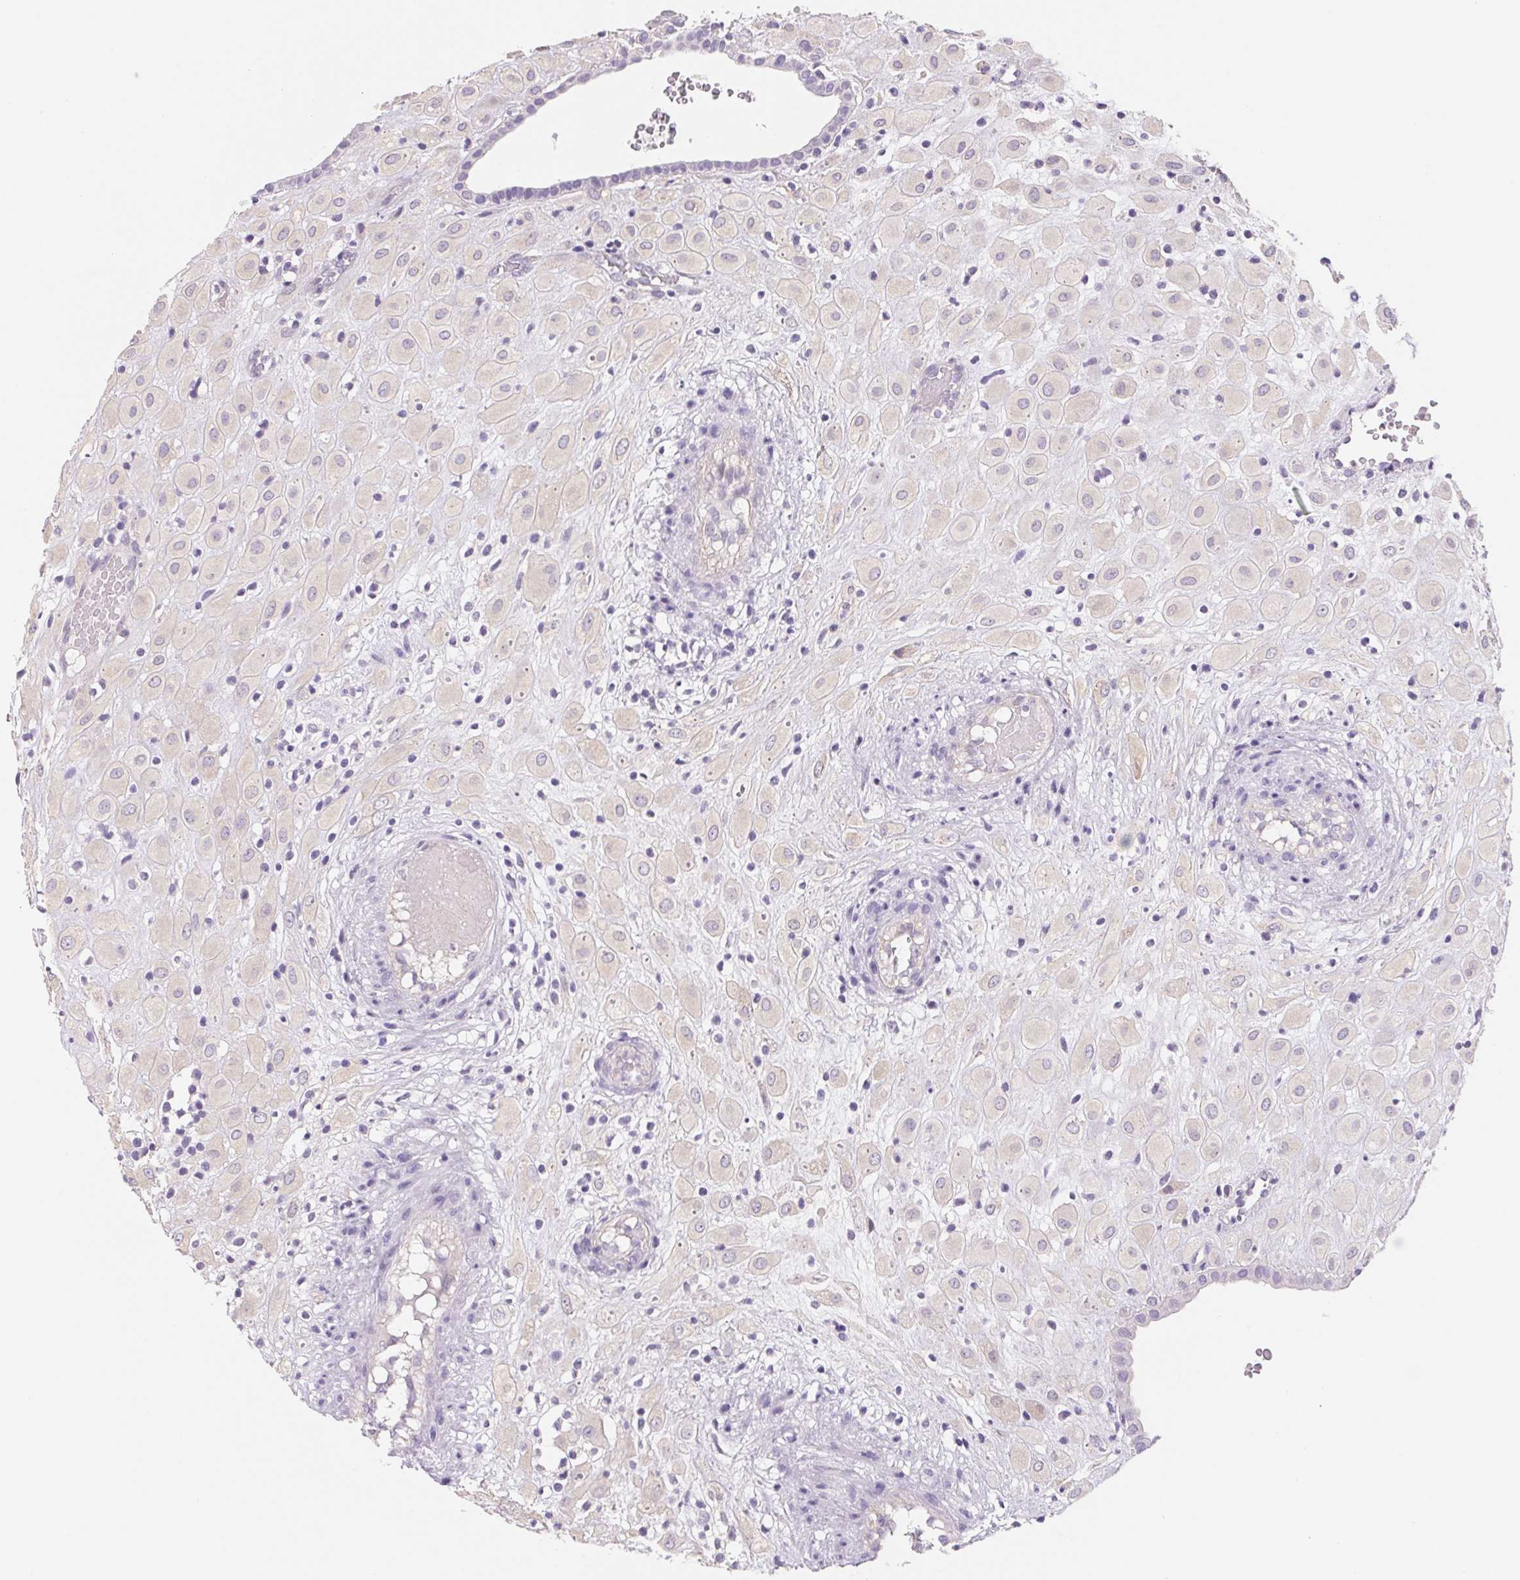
{"staining": {"intensity": "negative", "quantity": "none", "location": "none"}, "tissue": "placenta", "cell_type": "Decidual cells", "image_type": "normal", "snomed": [{"axis": "morphology", "description": "Normal tissue, NOS"}, {"axis": "topography", "description": "Placenta"}], "caption": "Protein analysis of unremarkable placenta shows no significant expression in decidual cells. Brightfield microscopy of immunohistochemistry (IHC) stained with DAB (3,3'-diaminobenzidine) (brown) and hematoxylin (blue), captured at high magnification.", "gene": "CTNND2", "patient": {"sex": "female", "age": 24}}